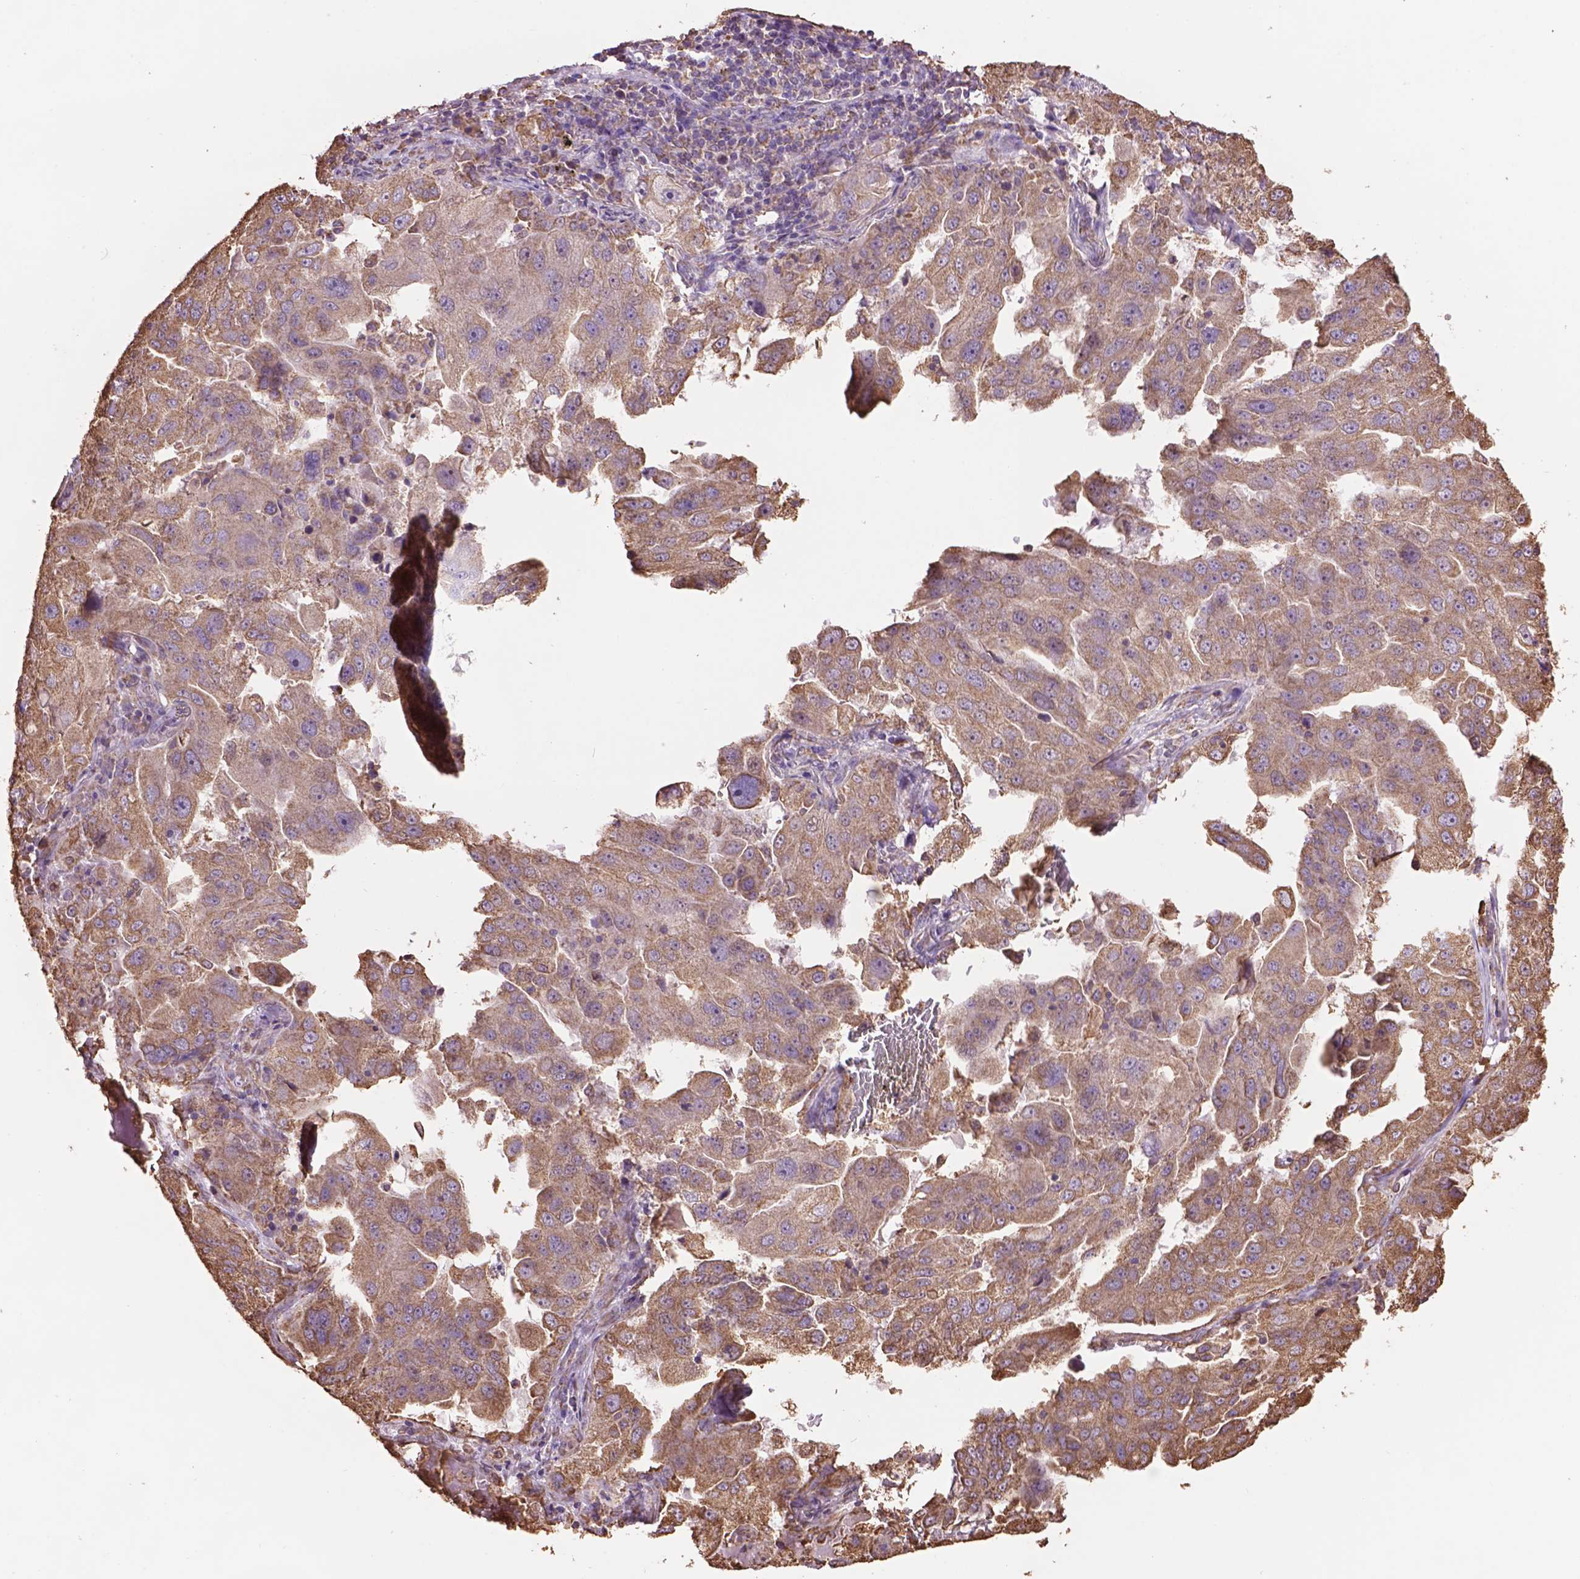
{"staining": {"intensity": "moderate", "quantity": ">75%", "location": "cytoplasmic/membranous"}, "tissue": "lung cancer", "cell_type": "Tumor cells", "image_type": "cancer", "snomed": [{"axis": "morphology", "description": "Adenocarcinoma, NOS"}, {"axis": "topography", "description": "Lung"}], "caption": "DAB immunohistochemical staining of human lung adenocarcinoma demonstrates moderate cytoplasmic/membranous protein positivity in approximately >75% of tumor cells. (IHC, brightfield microscopy, high magnification).", "gene": "PPP2R5E", "patient": {"sex": "female", "age": 61}}